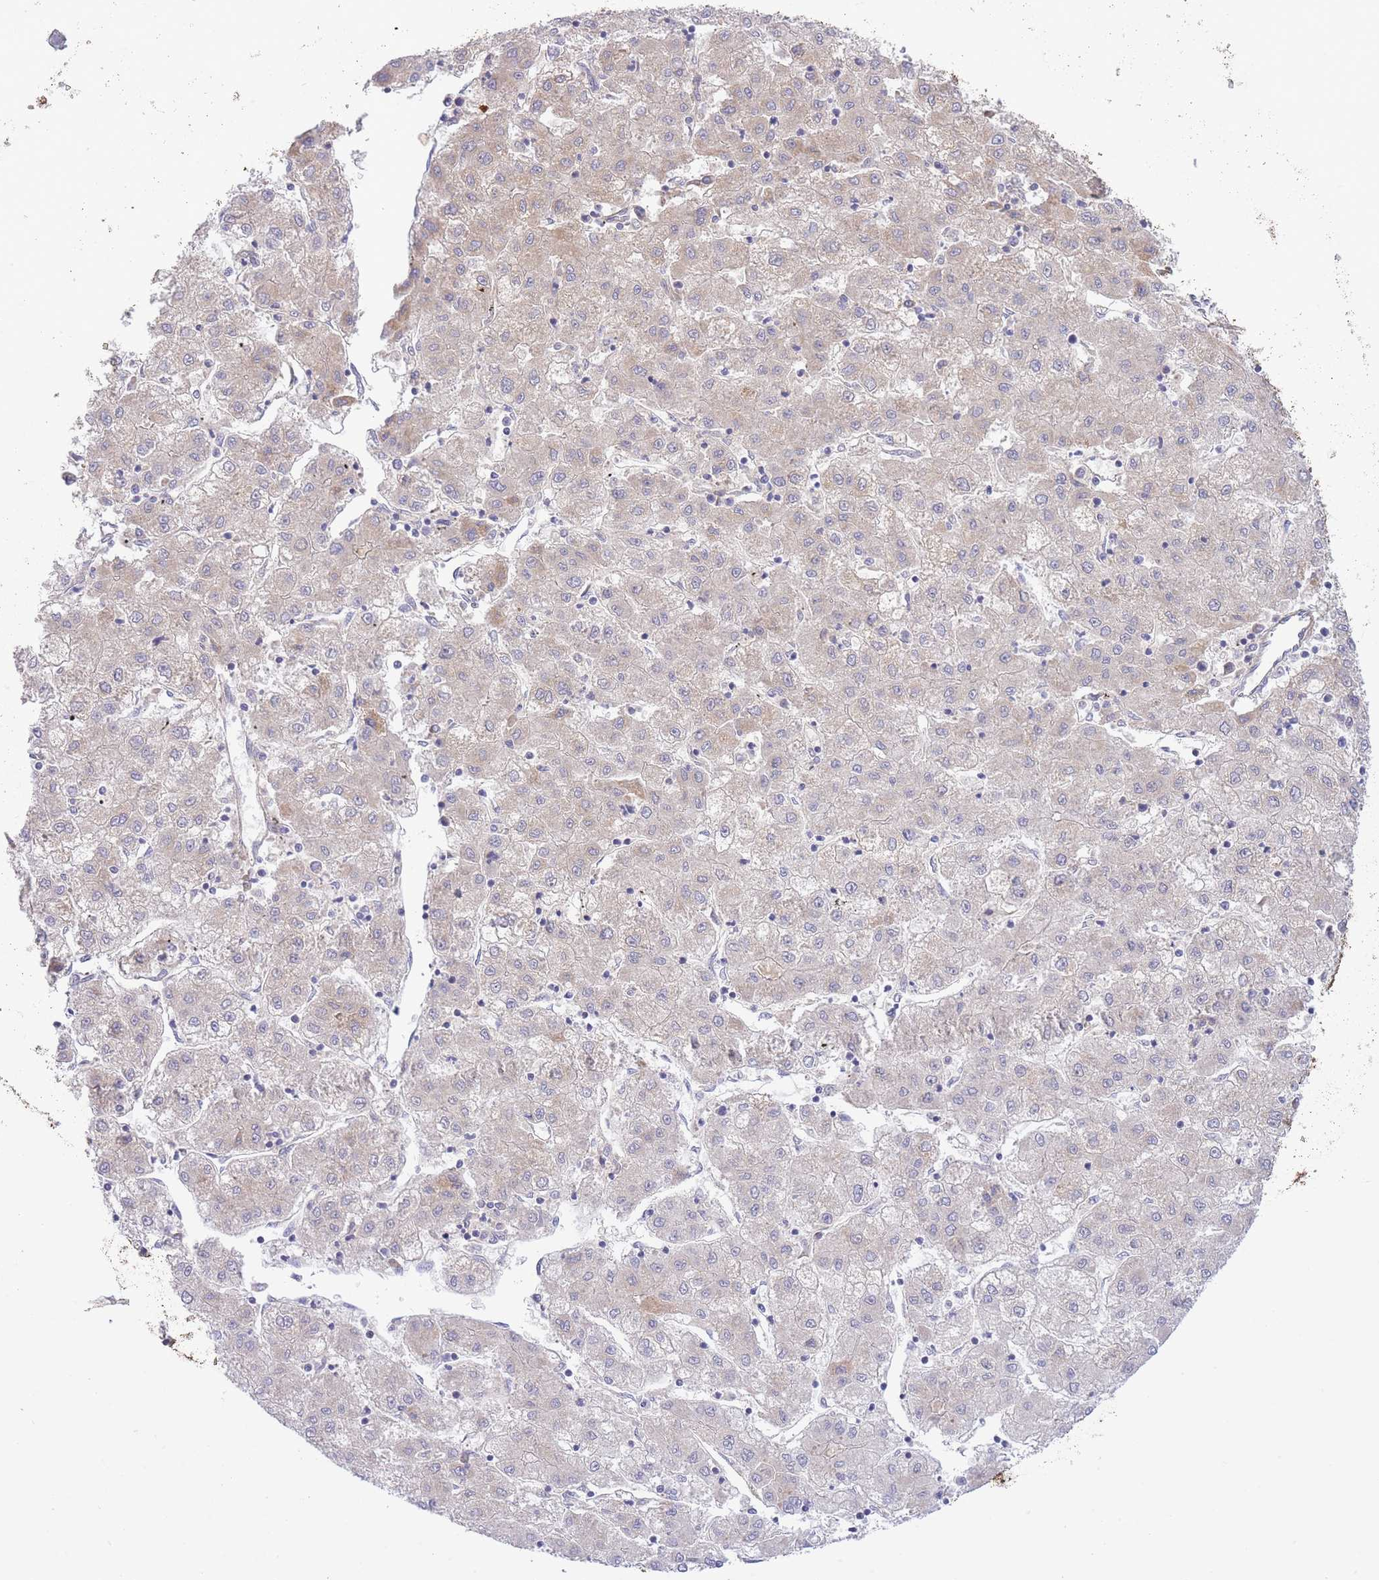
{"staining": {"intensity": "negative", "quantity": "none", "location": "none"}, "tissue": "liver cancer", "cell_type": "Tumor cells", "image_type": "cancer", "snomed": [{"axis": "morphology", "description": "Carcinoma, Hepatocellular, NOS"}, {"axis": "topography", "description": "Liver"}], "caption": "Immunohistochemistry photomicrograph of neoplastic tissue: liver cancer (hepatocellular carcinoma) stained with DAB (3,3'-diaminobenzidine) reveals no significant protein staining in tumor cells. (Stains: DAB IHC with hematoxylin counter stain, Microscopy: brightfield microscopy at high magnification).", "gene": "CHAC1", "patient": {"sex": "male", "age": 72}}